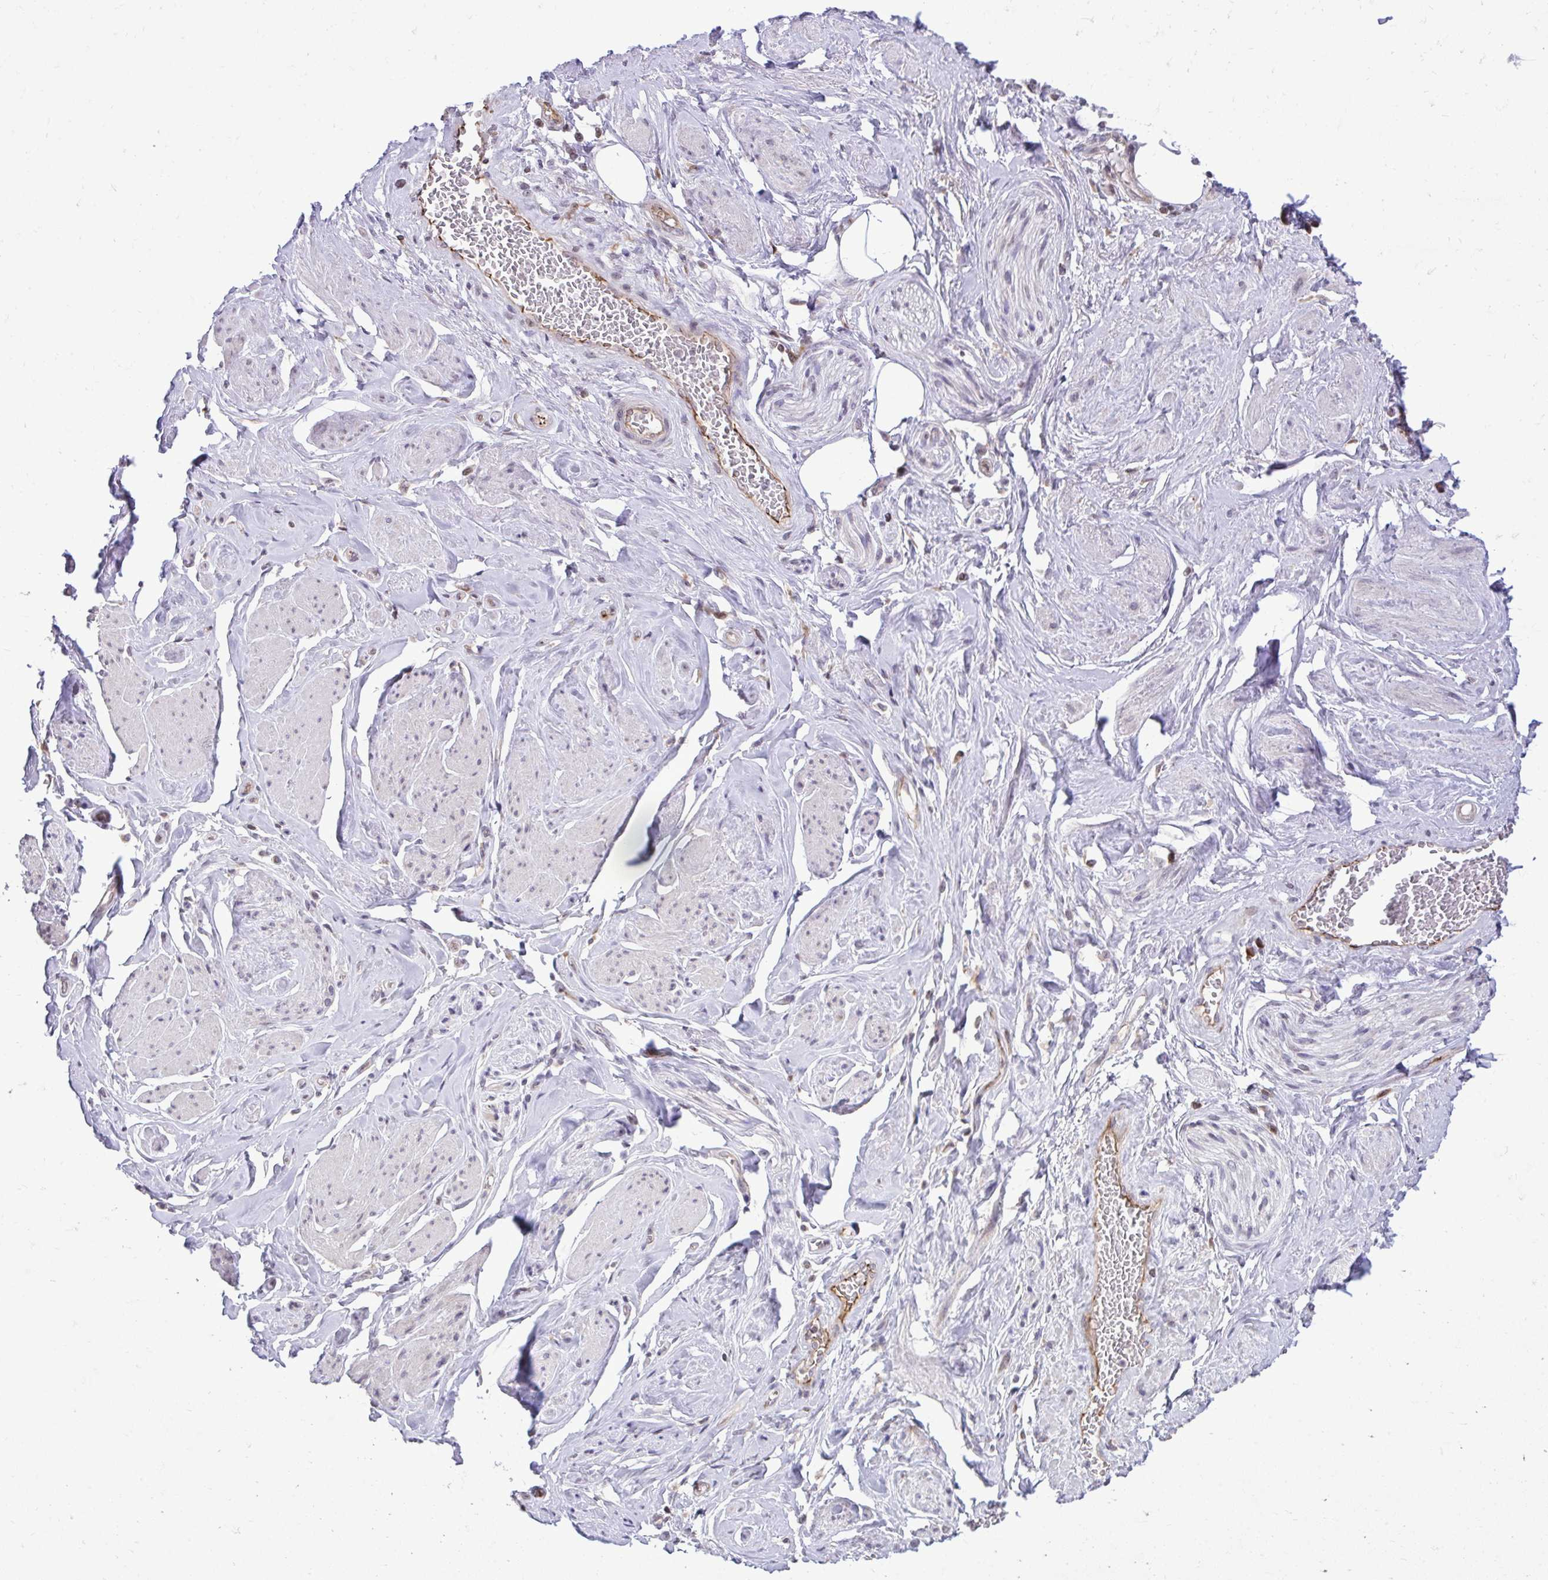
{"staining": {"intensity": "negative", "quantity": "none", "location": "none"}, "tissue": "adipose tissue", "cell_type": "Adipocytes", "image_type": "normal", "snomed": [{"axis": "morphology", "description": "Normal tissue, NOS"}, {"axis": "topography", "description": "Vagina"}, {"axis": "topography", "description": "Peripheral nerve tissue"}], "caption": "This is an IHC image of unremarkable human adipose tissue. There is no staining in adipocytes.", "gene": "METTL9", "patient": {"sex": "female", "age": 71}}